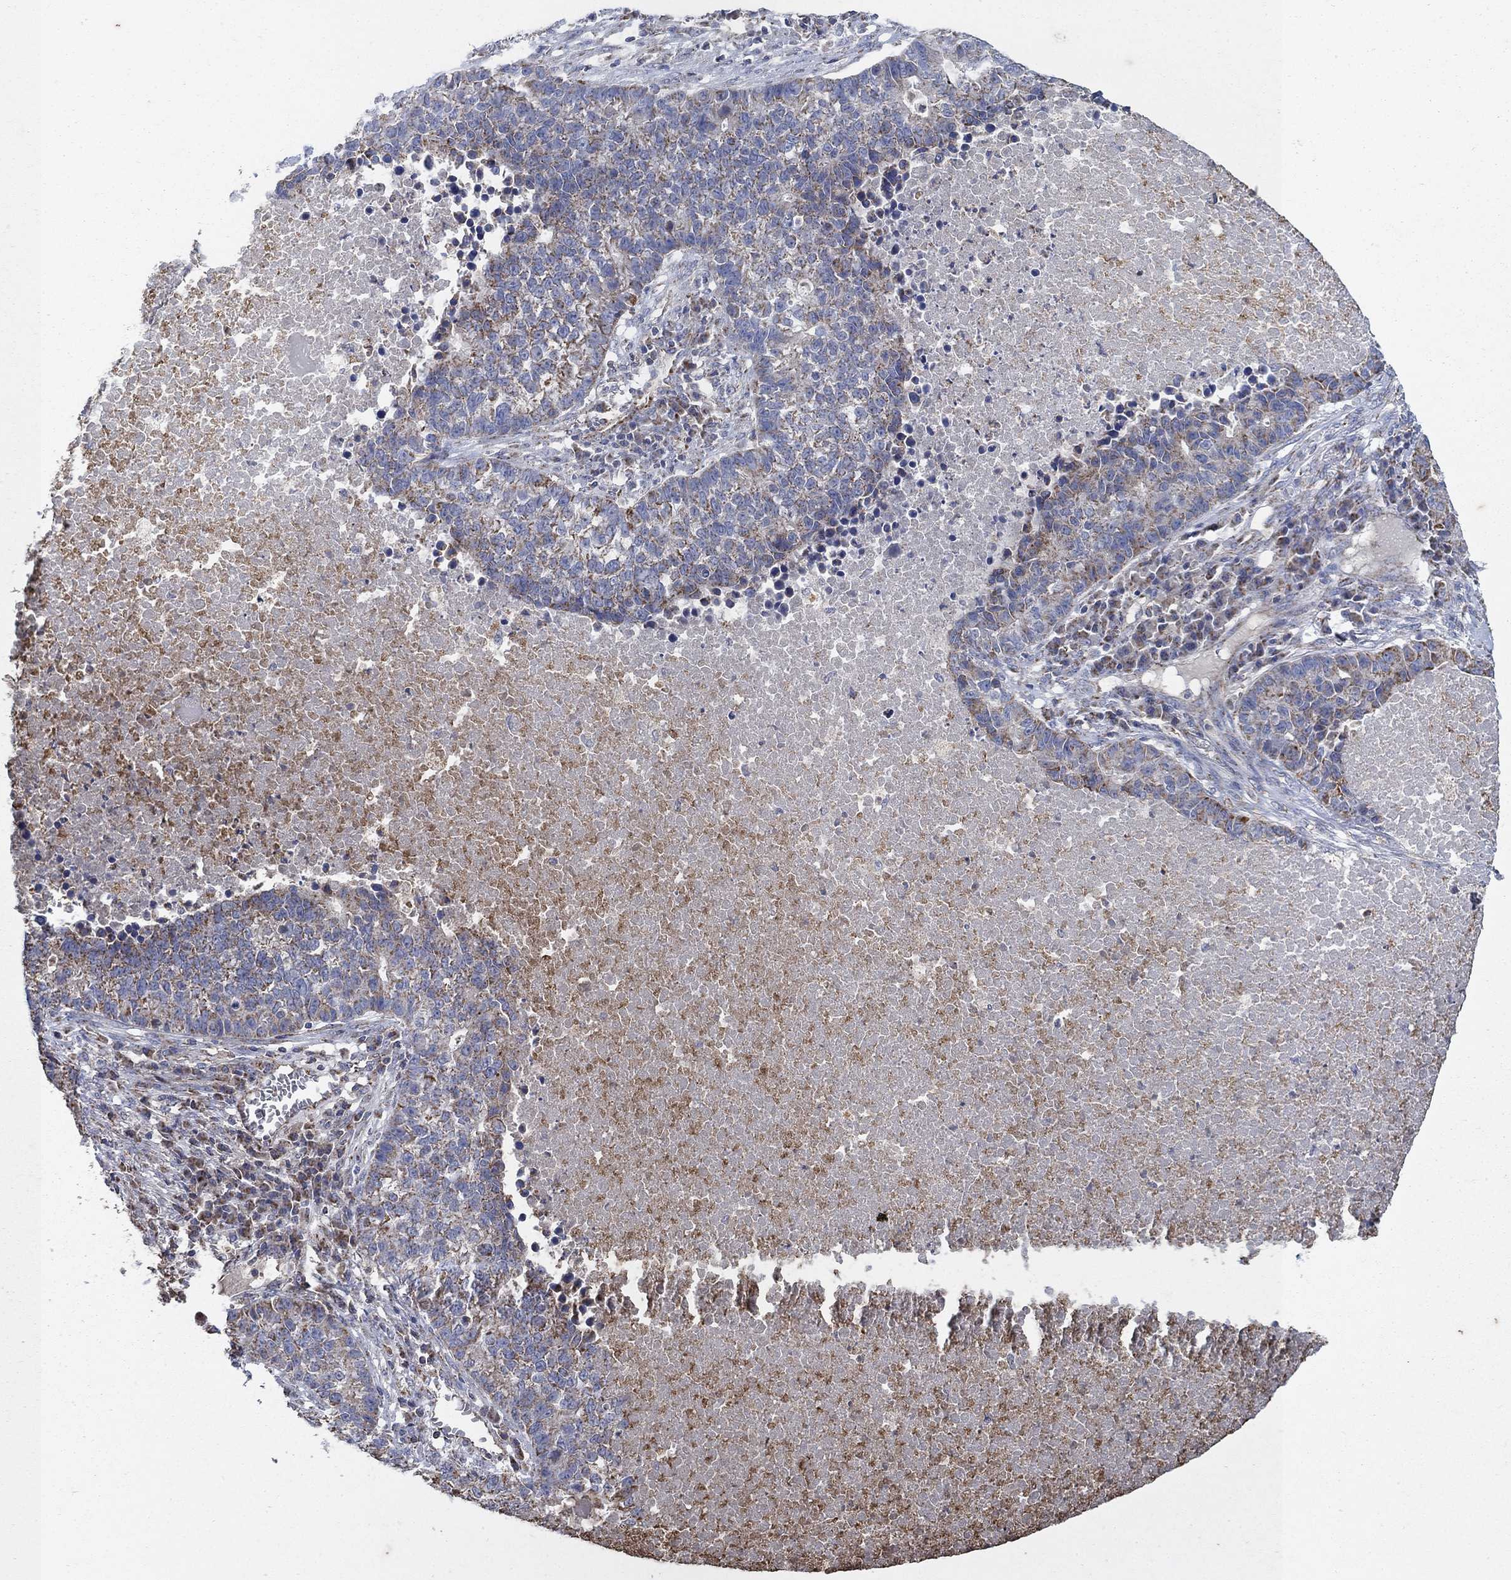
{"staining": {"intensity": "moderate", "quantity": "<25%", "location": "cytoplasmic/membranous"}, "tissue": "lung cancer", "cell_type": "Tumor cells", "image_type": "cancer", "snomed": [{"axis": "morphology", "description": "Adenocarcinoma, NOS"}, {"axis": "topography", "description": "Lung"}], "caption": "A histopathology image of human adenocarcinoma (lung) stained for a protein demonstrates moderate cytoplasmic/membranous brown staining in tumor cells.", "gene": "PNPLA2", "patient": {"sex": "male", "age": 57}}